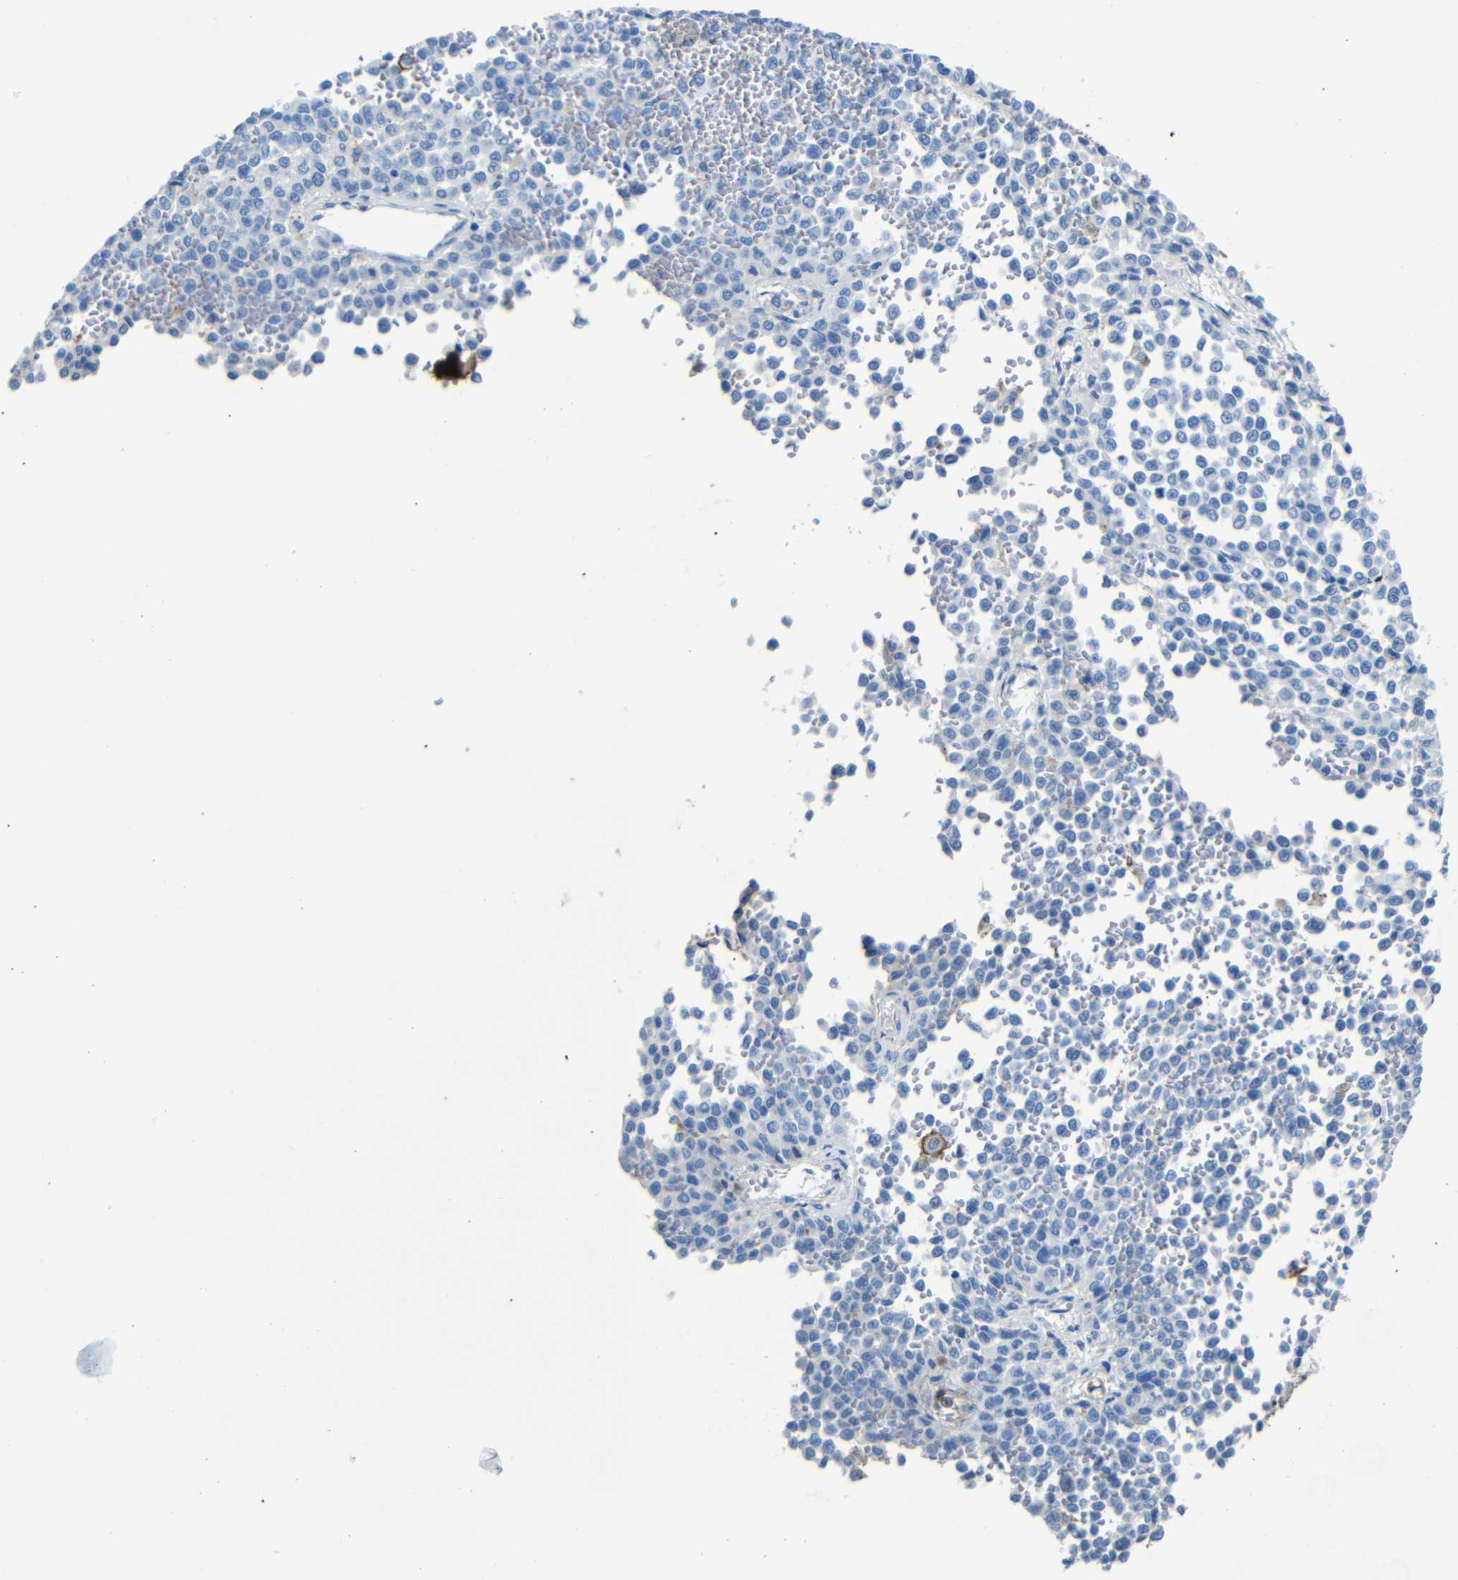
{"staining": {"intensity": "negative", "quantity": "none", "location": "none"}, "tissue": "melanoma", "cell_type": "Tumor cells", "image_type": "cancer", "snomed": [{"axis": "morphology", "description": "Malignant melanoma, Metastatic site"}, {"axis": "topography", "description": "Pancreas"}], "caption": "Immunohistochemistry of malignant melanoma (metastatic site) displays no expression in tumor cells.", "gene": "SERPINA1", "patient": {"sex": "female", "age": 30}}